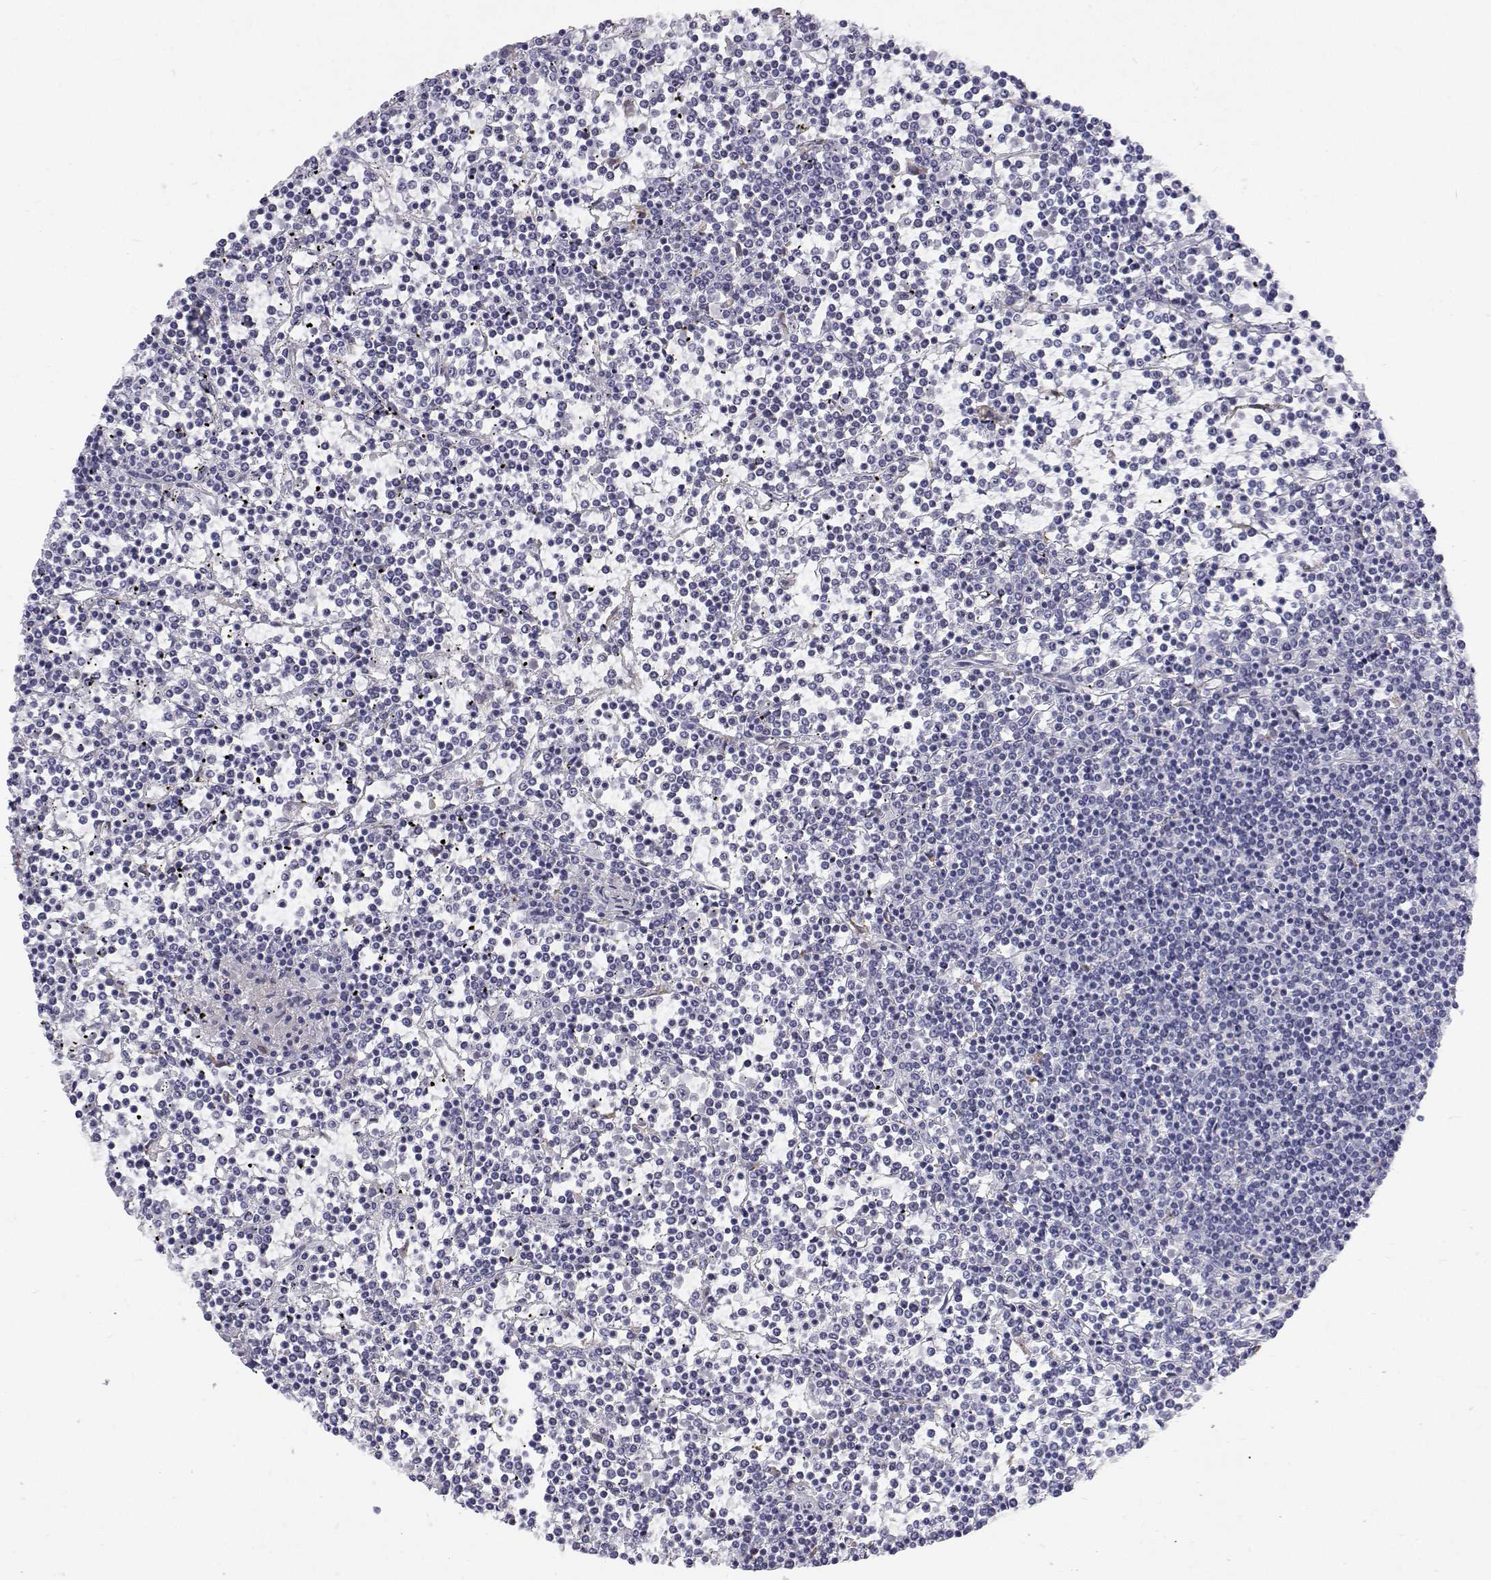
{"staining": {"intensity": "negative", "quantity": "none", "location": "none"}, "tissue": "lymphoma", "cell_type": "Tumor cells", "image_type": "cancer", "snomed": [{"axis": "morphology", "description": "Malignant lymphoma, non-Hodgkin's type, Low grade"}, {"axis": "topography", "description": "Spleen"}], "caption": "An immunohistochemistry photomicrograph of malignant lymphoma, non-Hodgkin's type (low-grade) is shown. There is no staining in tumor cells of malignant lymphoma, non-Hodgkin's type (low-grade).", "gene": "NCR2", "patient": {"sex": "female", "age": 19}}